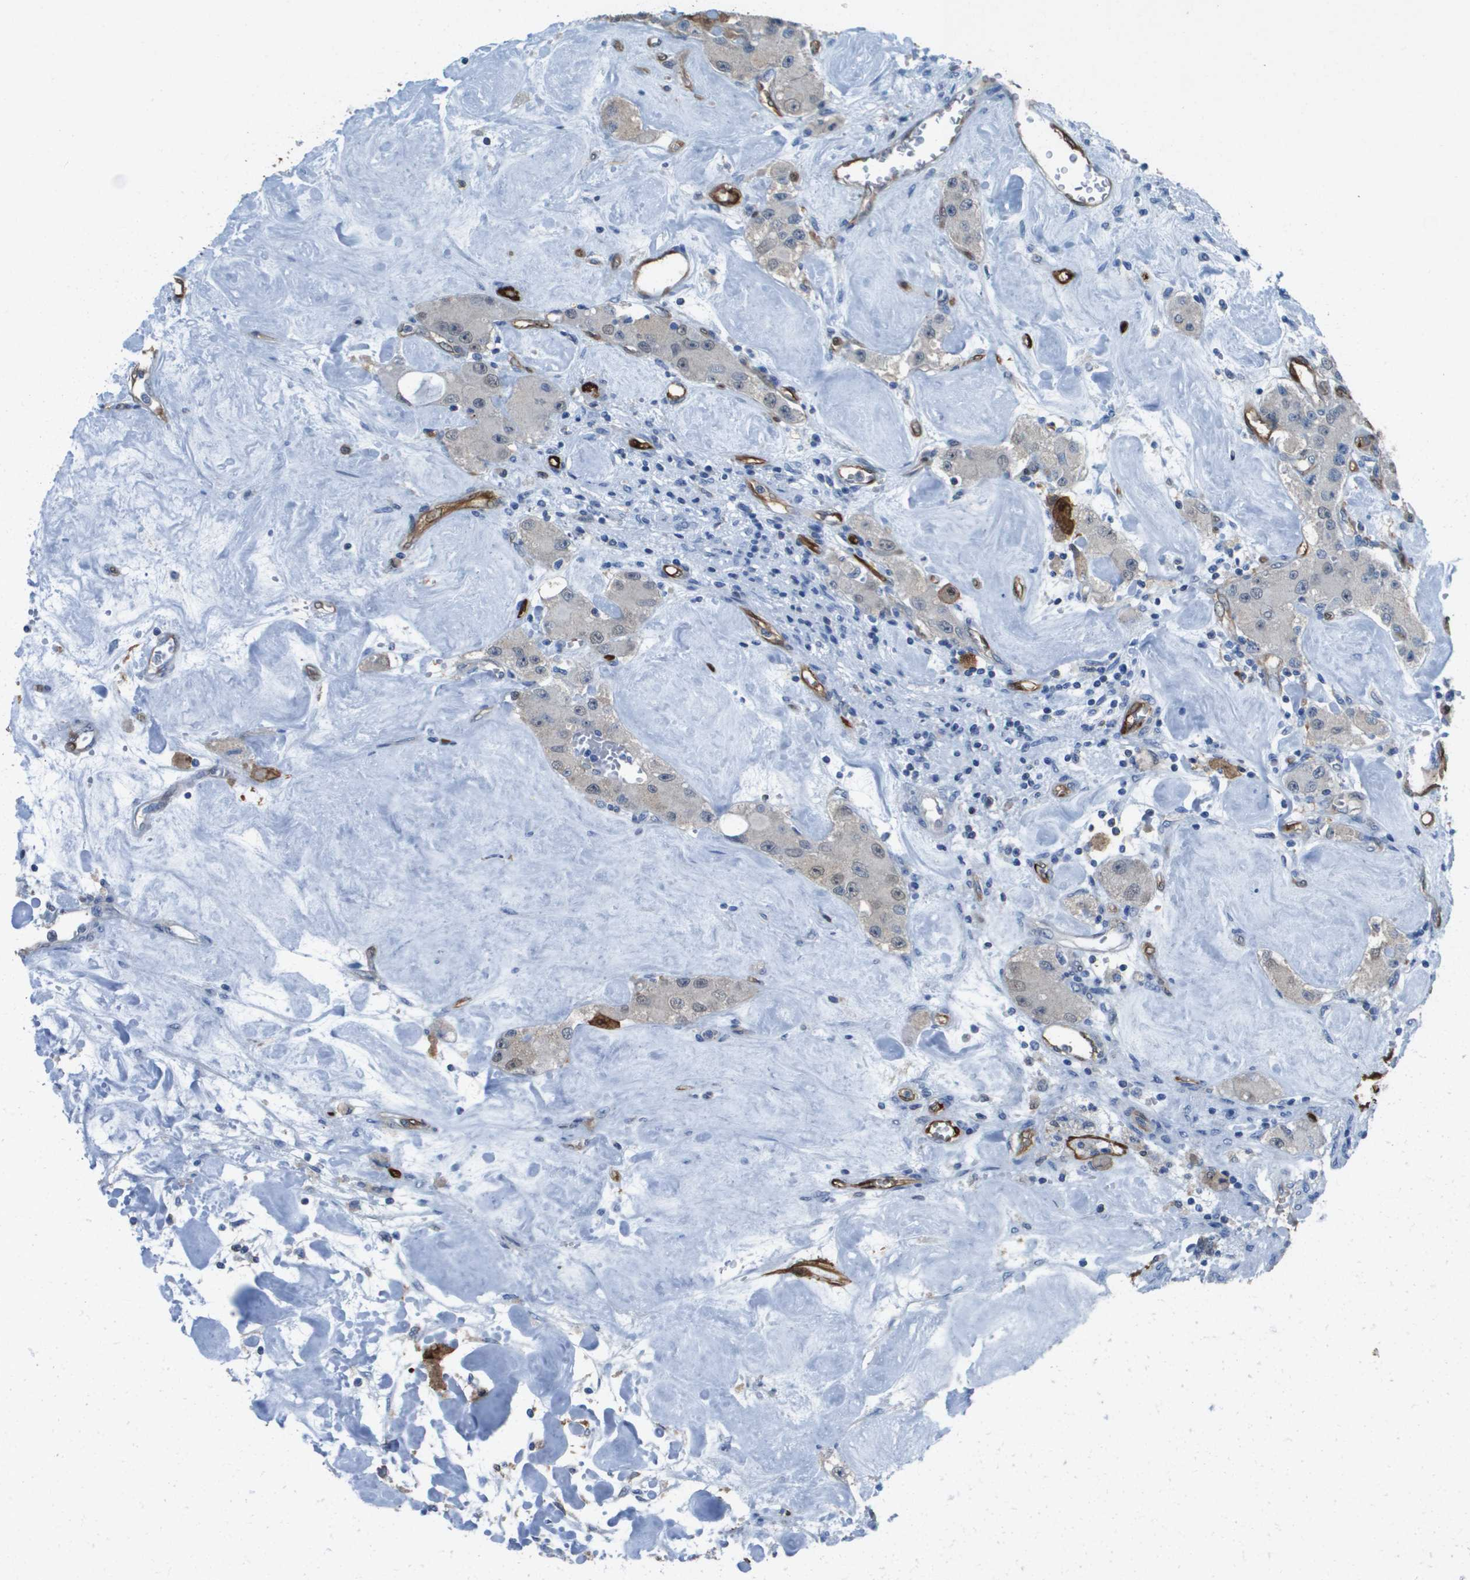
{"staining": {"intensity": "negative", "quantity": "none", "location": "none"}, "tissue": "carcinoid", "cell_type": "Tumor cells", "image_type": "cancer", "snomed": [{"axis": "morphology", "description": "Carcinoid, malignant, NOS"}, {"axis": "topography", "description": "Pancreas"}], "caption": "Human malignant carcinoid stained for a protein using immunohistochemistry (IHC) displays no staining in tumor cells.", "gene": "FABP5", "patient": {"sex": "male", "age": 41}}